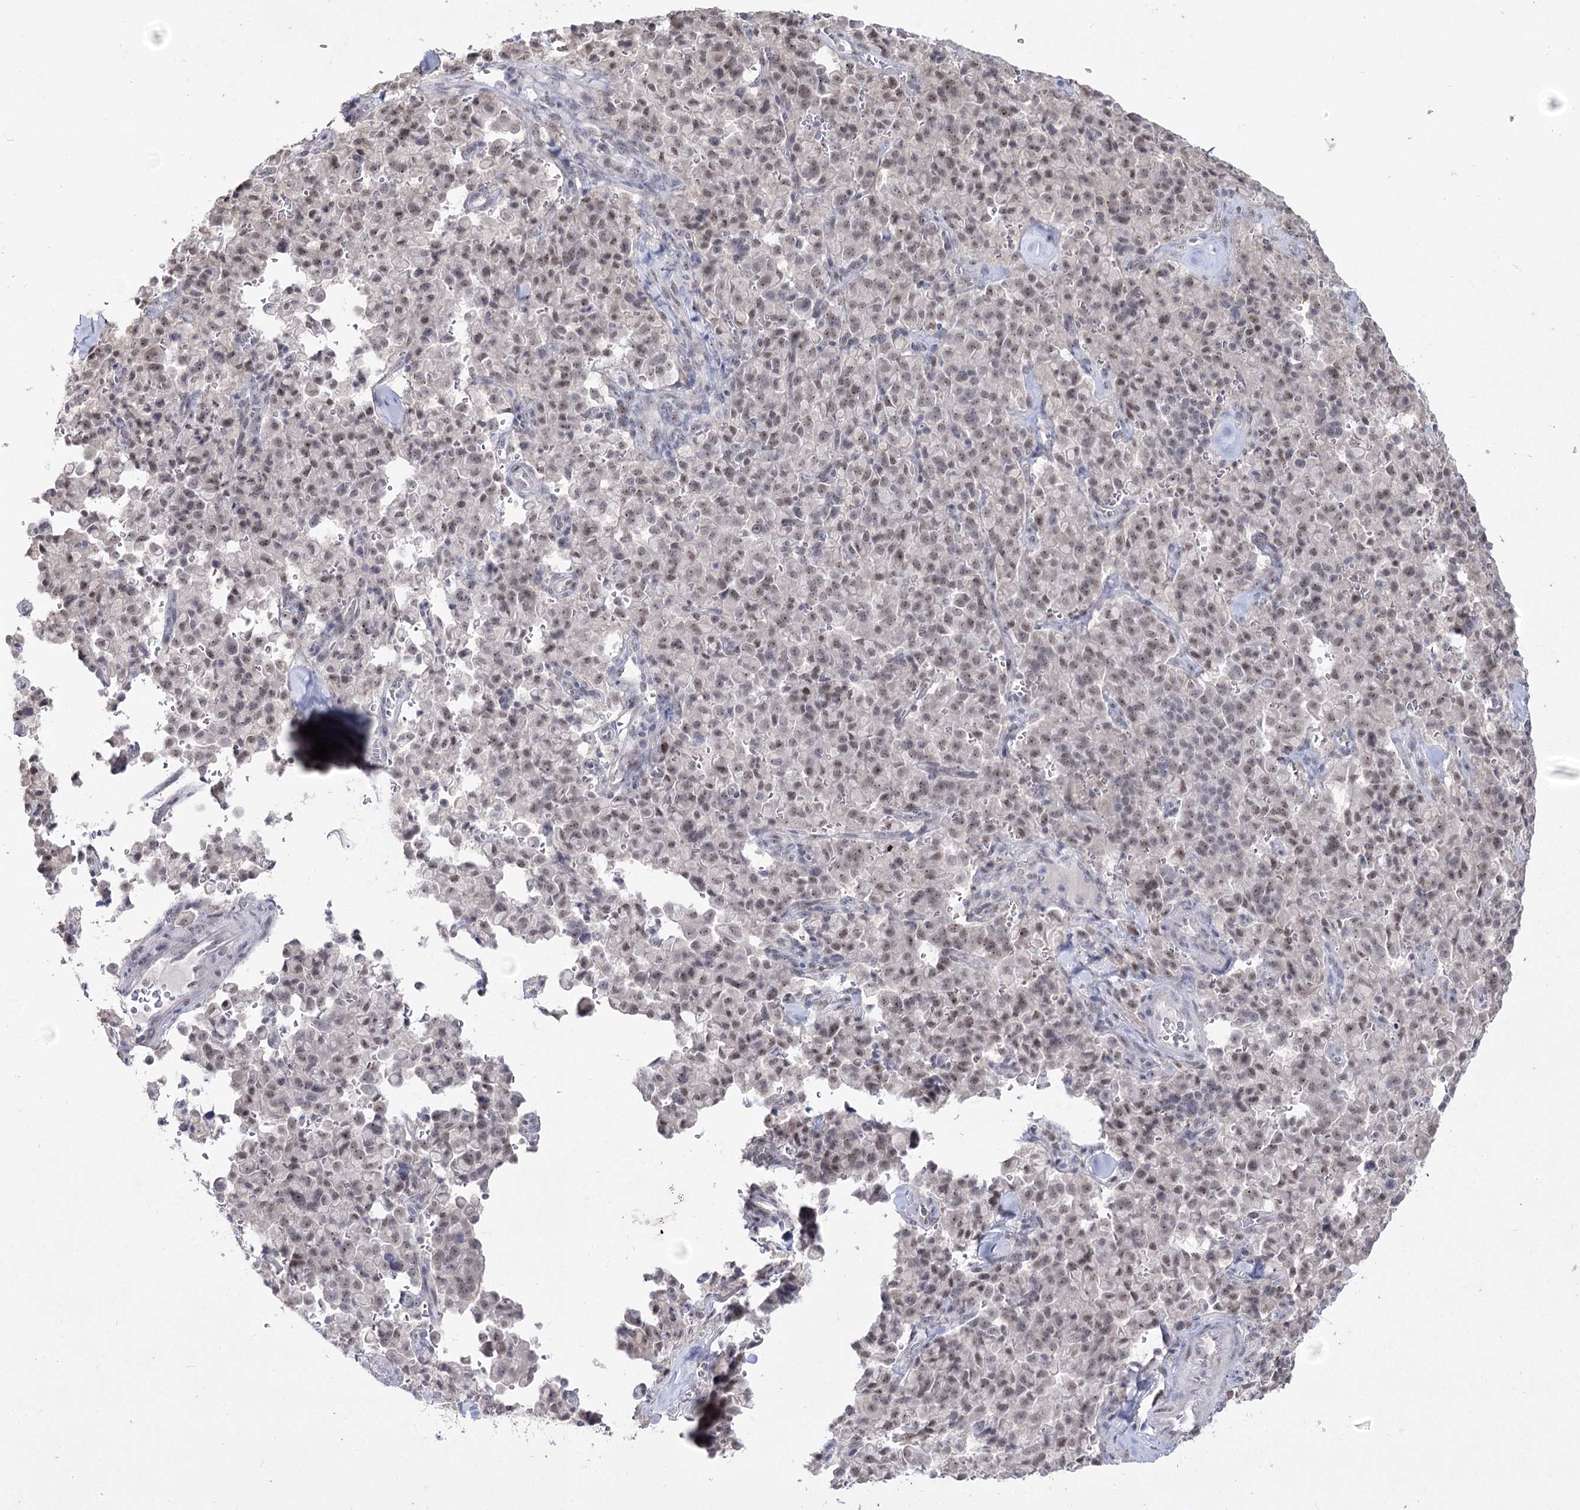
{"staining": {"intensity": "weak", "quantity": ">75%", "location": "nuclear"}, "tissue": "pancreatic cancer", "cell_type": "Tumor cells", "image_type": "cancer", "snomed": [{"axis": "morphology", "description": "Adenocarcinoma, NOS"}, {"axis": "topography", "description": "Pancreas"}], "caption": "Immunohistochemical staining of pancreatic adenocarcinoma exhibits weak nuclear protein staining in approximately >75% of tumor cells.", "gene": "DDX50", "patient": {"sex": "male", "age": 65}}